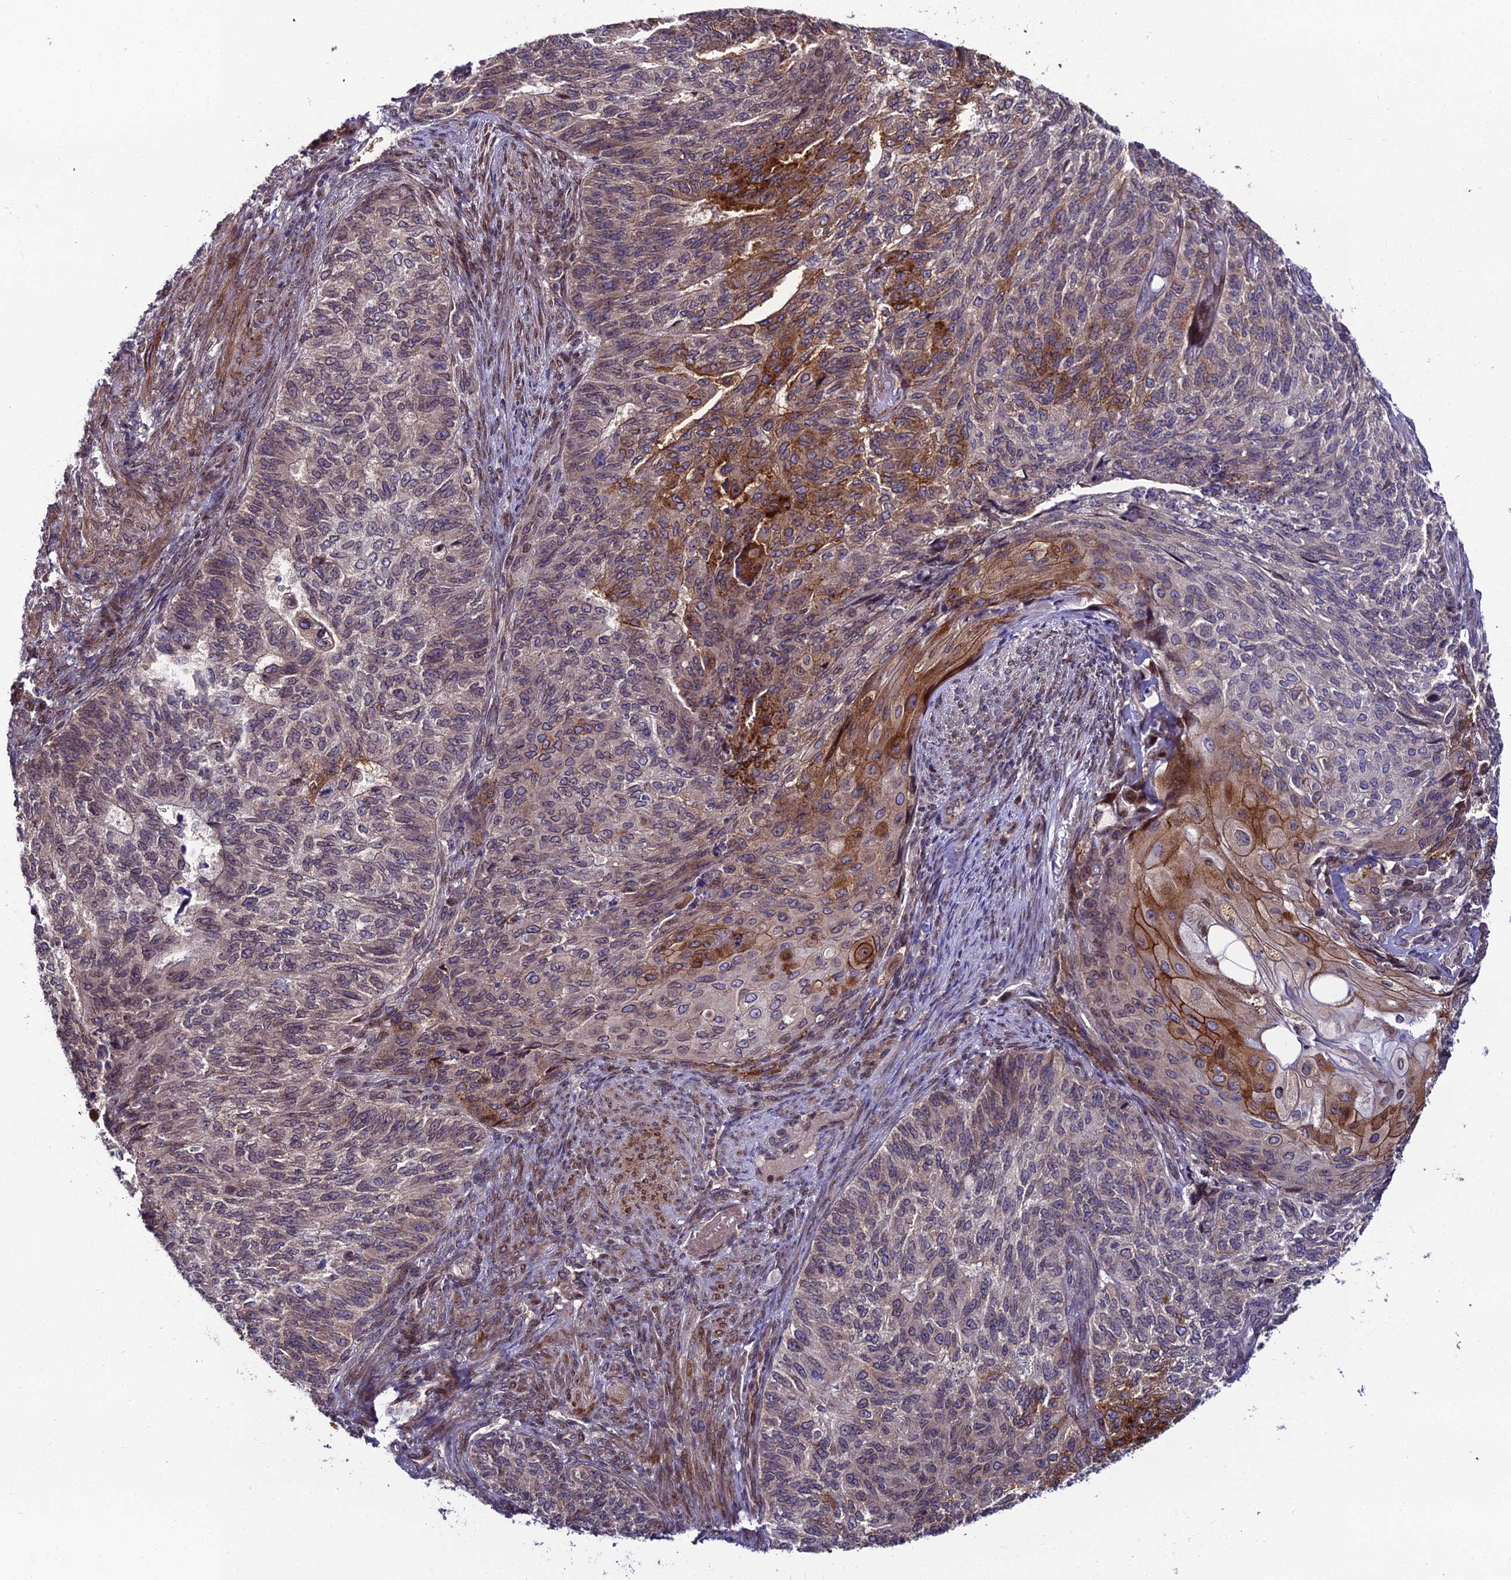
{"staining": {"intensity": "moderate", "quantity": "25%-75%", "location": "cytoplasmic/membranous,nuclear"}, "tissue": "endometrial cancer", "cell_type": "Tumor cells", "image_type": "cancer", "snomed": [{"axis": "morphology", "description": "Adenocarcinoma, NOS"}, {"axis": "topography", "description": "Endometrium"}], "caption": "Immunohistochemical staining of human endometrial cancer (adenocarcinoma) demonstrates medium levels of moderate cytoplasmic/membranous and nuclear positivity in about 25%-75% of tumor cells. Ihc stains the protein of interest in brown and the nuclei are stained blue.", "gene": "DDX19A", "patient": {"sex": "female", "age": 32}}